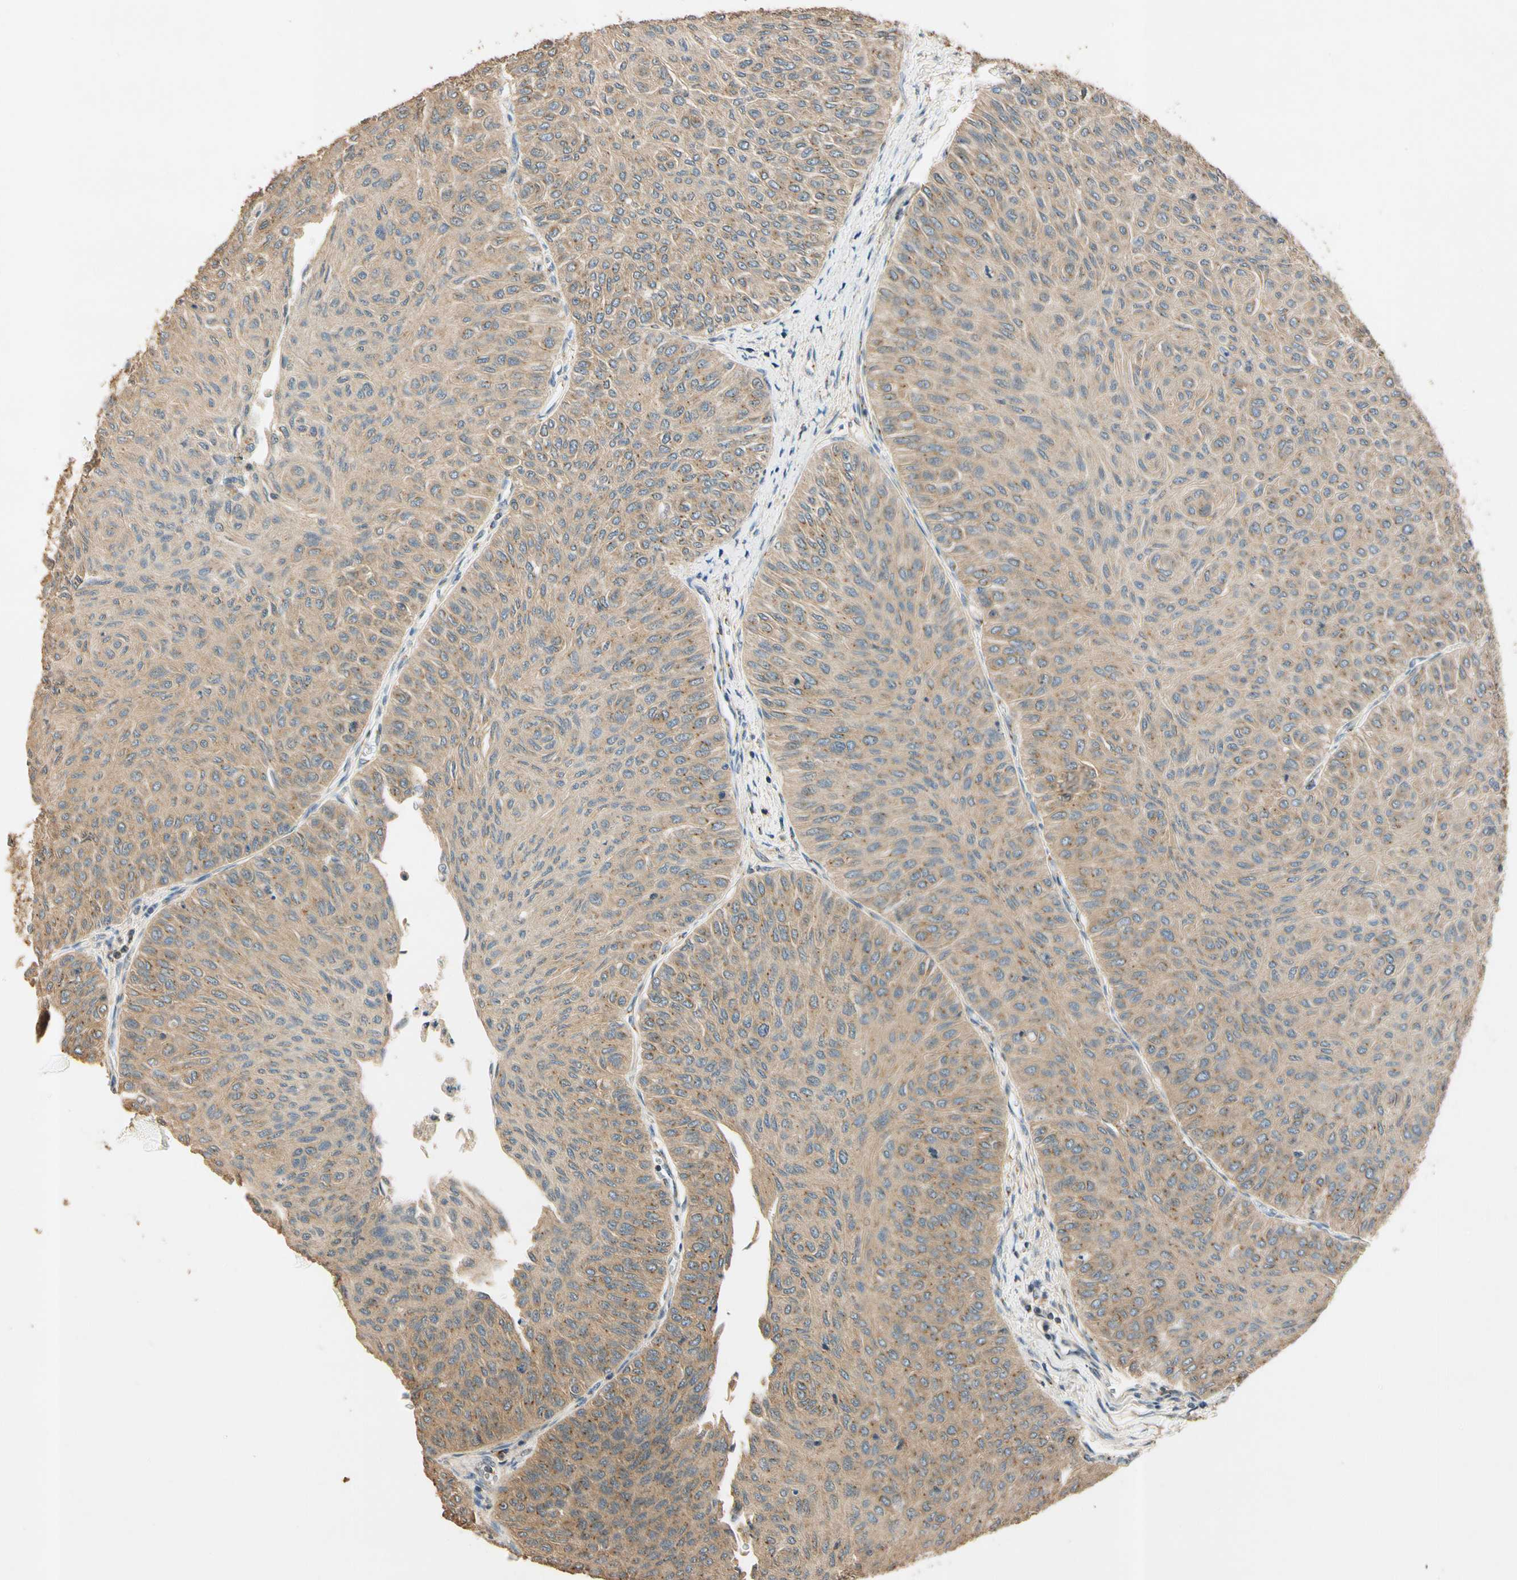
{"staining": {"intensity": "weak", "quantity": ">75%", "location": "cytoplasmic/membranous"}, "tissue": "urothelial cancer", "cell_type": "Tumor cells", "image_type": "cancer", "snomed": [{"axis": "morphology", "description": "Urothelial carcinoma, Low grade"}, {"axis": "topography", "description": "Urinary bladder"}], "caption": "Human urothelial cancer stained for a protein (brown) exhibits weak cytoplasmic/membranous positive staining in about >75% of tumor cells.", "gene": "AKAP9", "patient": {"sex": "male", "age": 78}}